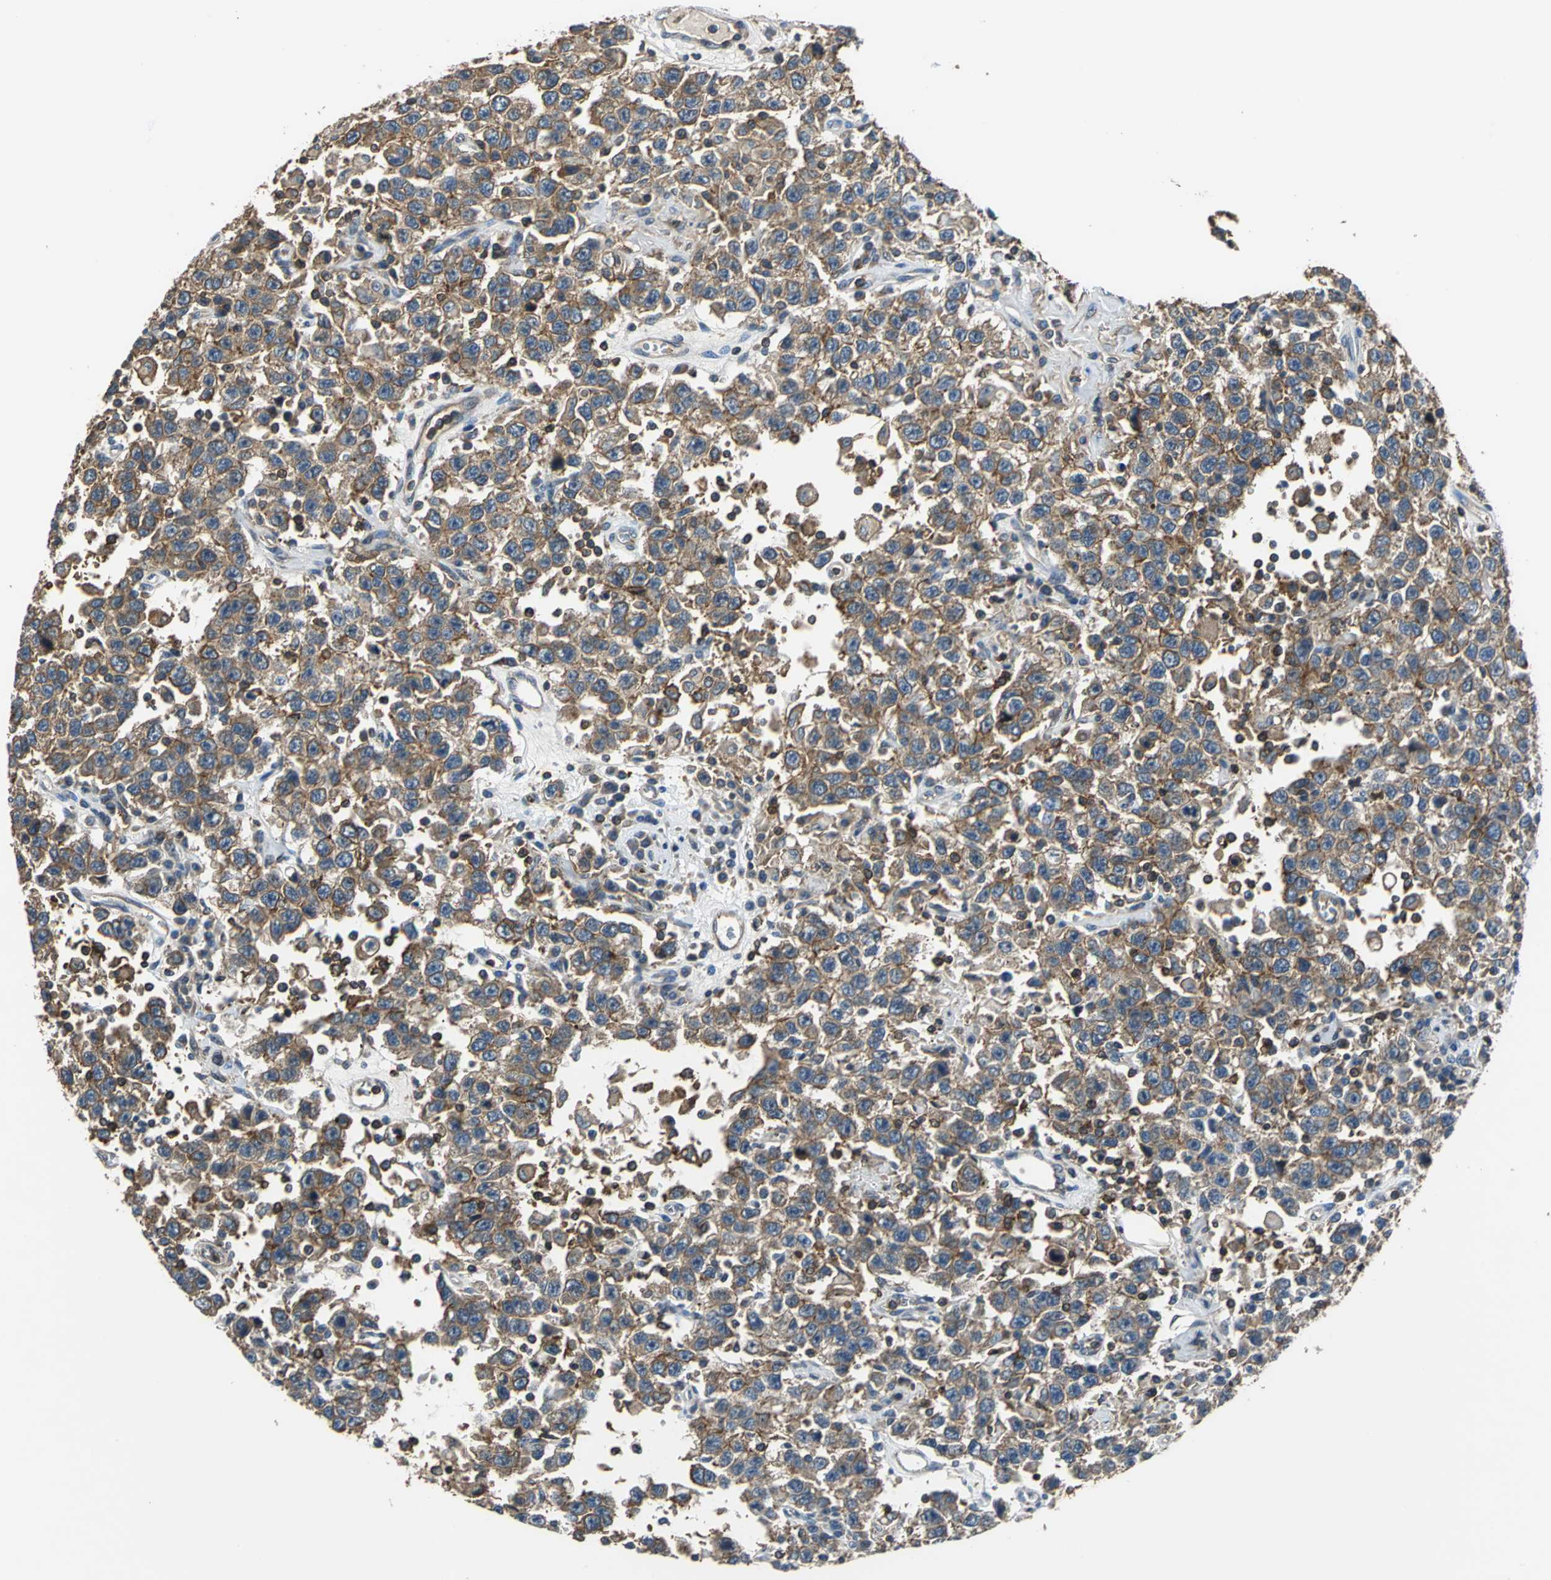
{"staining": {"intensity": "strong", "quantity": ">75%", "location": "cytoplasmic/membranous"}, "tissue": "testis cancer", "cell_type": "Tumor cells", "image_type": "cancer", "snomed": [{"axis": "morphology", "description": "Seminoma, NOS"}, {"axis": "topography", "description": "Testis"}], "caption": "Immunohistochemistry (IHC) staining of testis seminoma, which exhibits high levels of strong cytoplasmic/membranous positivity in approximately >75% of tumor cells indicating strong cytoplasmic/membranous protein positivity. The staining was performed using DAB (brown) for protein detection and nuclei were counterstained in hematoxylin (blue).", "gene": "PARVA", "patient": {"sex": "male", "age": 41}}